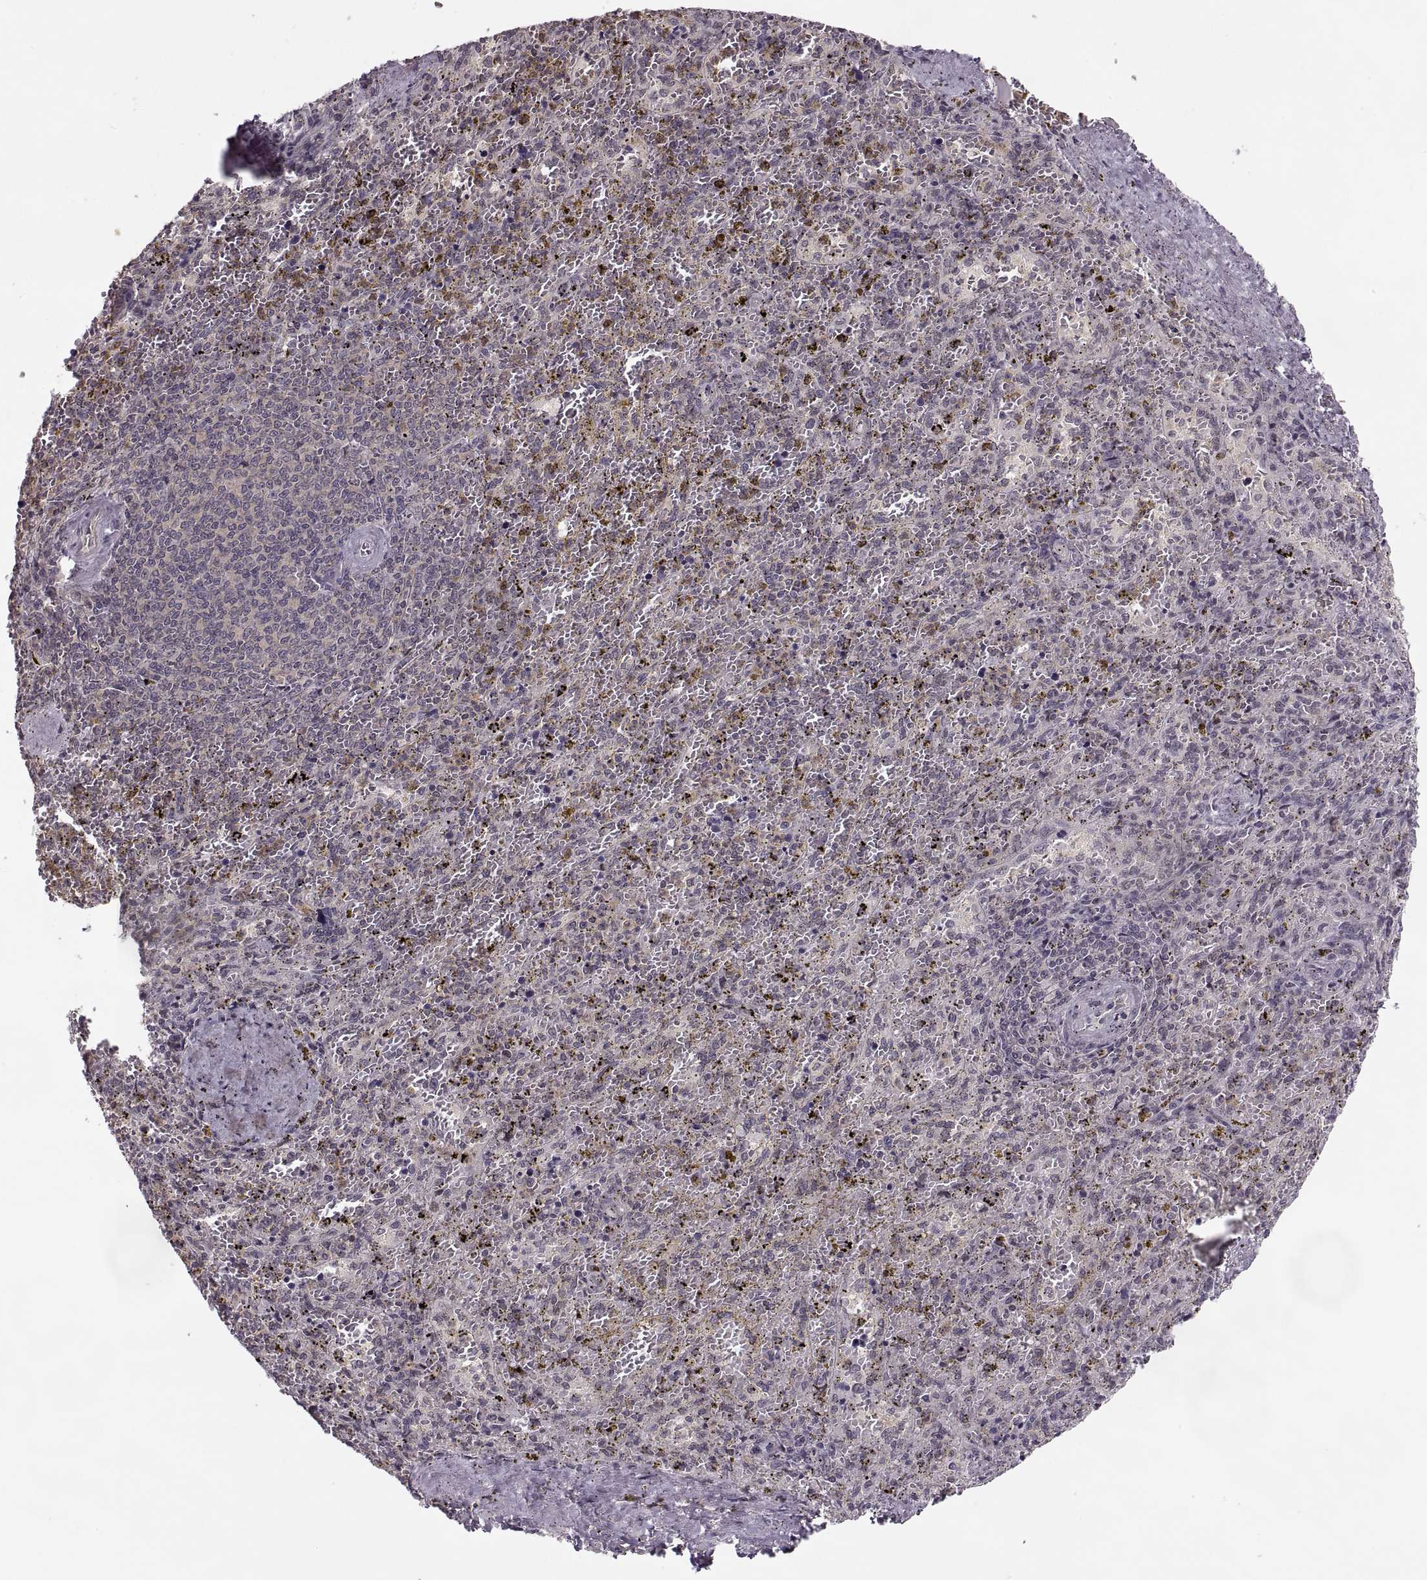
{"staining": {"intensity": "negative", "quantity": "none", "location": "none"}, "tissue": "spleen", "cell_type": "Cells in red pulp", "image_type": "normal", "snomed": [{"axis": "morphology", "description": "Normal tissue, NOS"}, {"axis": "topography", "description": "Spleen"}], "caption": "A micrograph of spleen stained for a protein demonstrates no brown staining in cells in red pulp. (Stains: DAB (3,3'-diaminobenzidine) immunohistochemistry (IHC) with hematoxylin counter stain, Microscopy: brightfield microscopy at high magnification).", "gene": "LUZP2", "patient": {"sex": "female", "age": 50}}